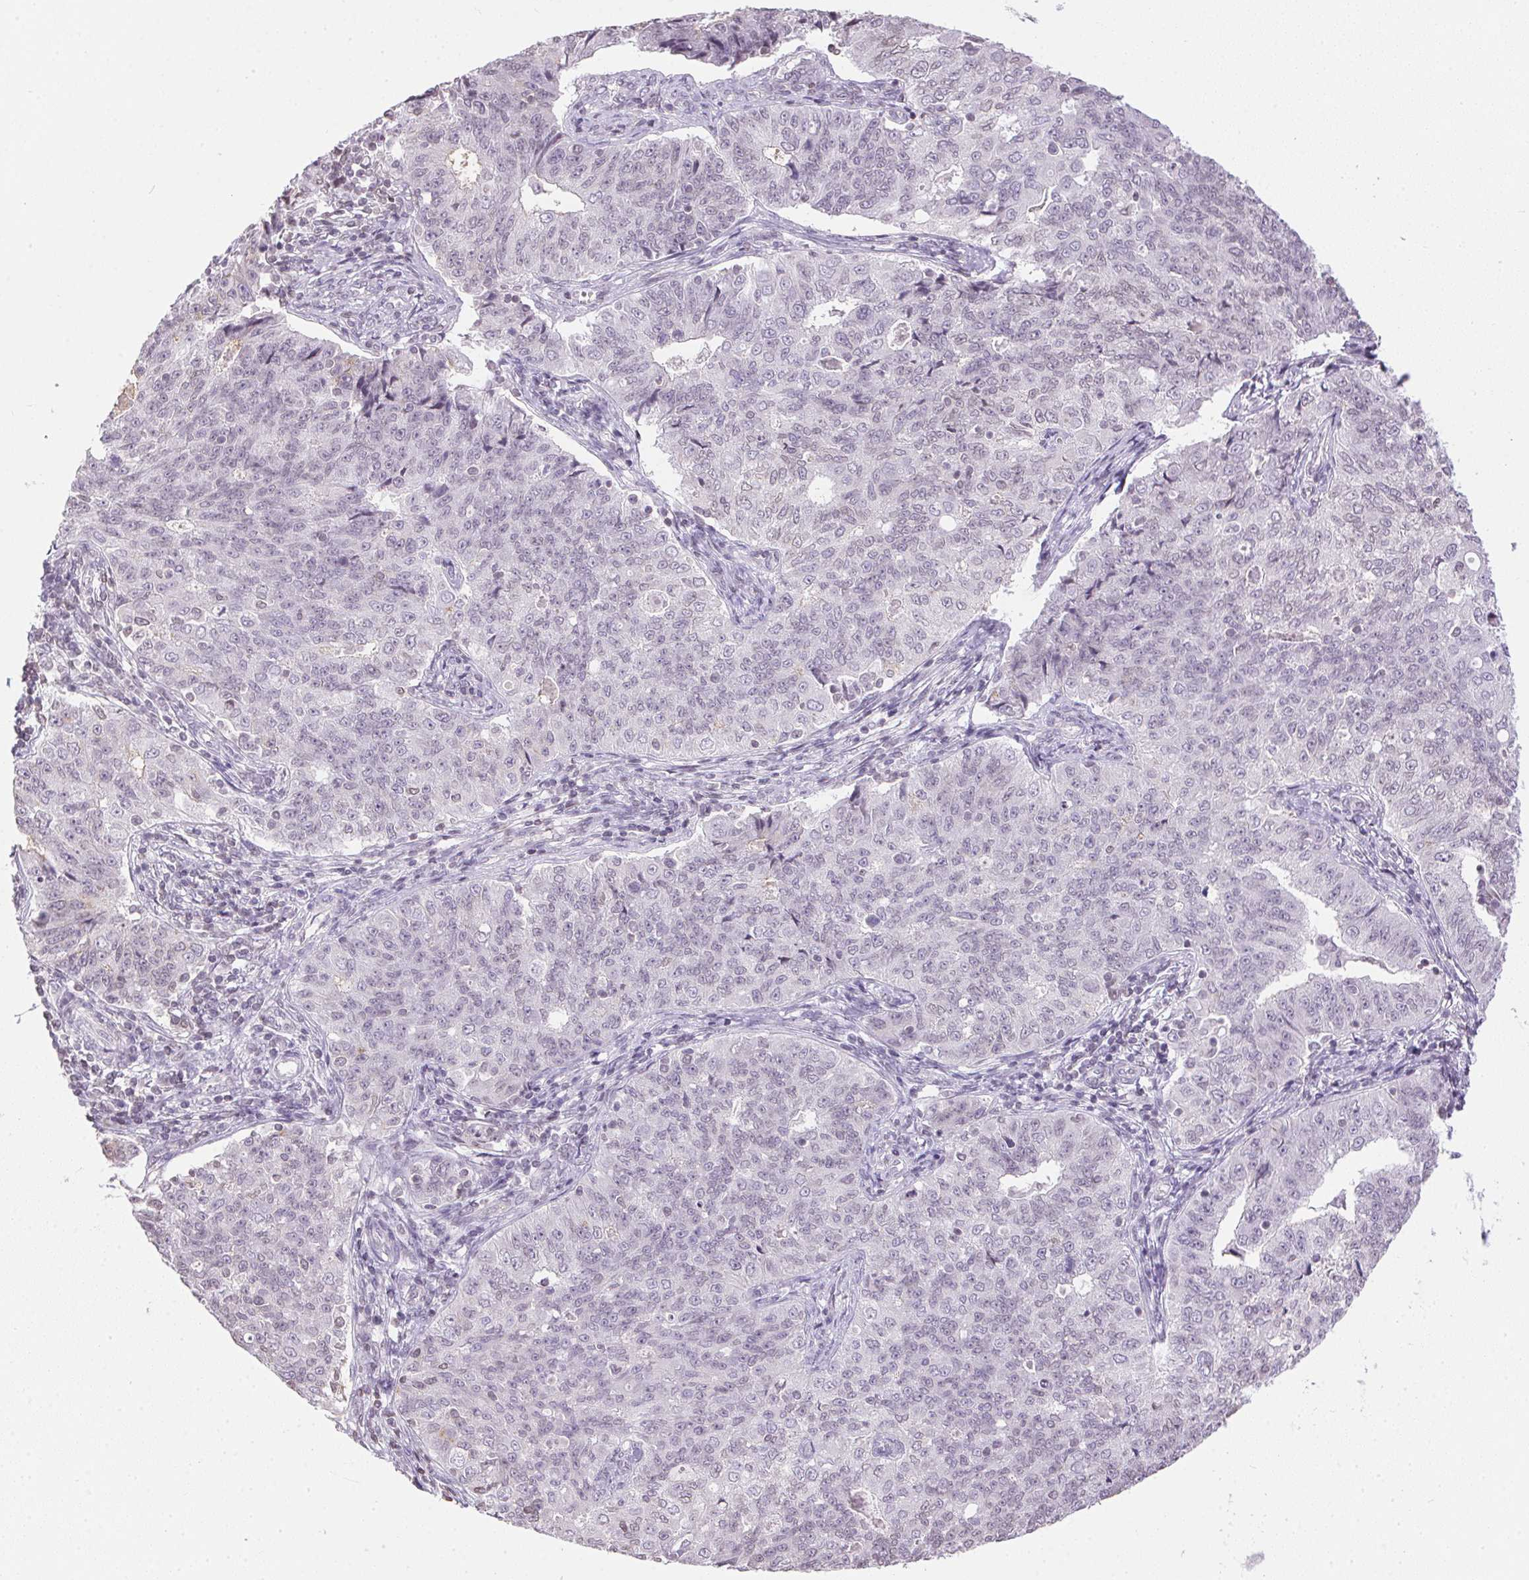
{"staining": {"intensity": "negative", "quantity": "none", "location": "none"}, "tissue": "endometrial cancer", "cell_type": "Tumor cells", "image_type": "cancer", "snomed": [{"axis": "morphology", "description": "Adenocarcinoma, NOS"}, {"axis": "topography", "description": "Endometrium"}], "caption": "Tumor cells are negative for protein expression in human adenocarcinoma (endometrial). The staining is performed using DAB (3,3'-diaminobenzidine) brown chromogen with nuclei counter-stained in using hematoxylin.", "gene": "PRL", "patient": {"sex": "female", "age": 43}}